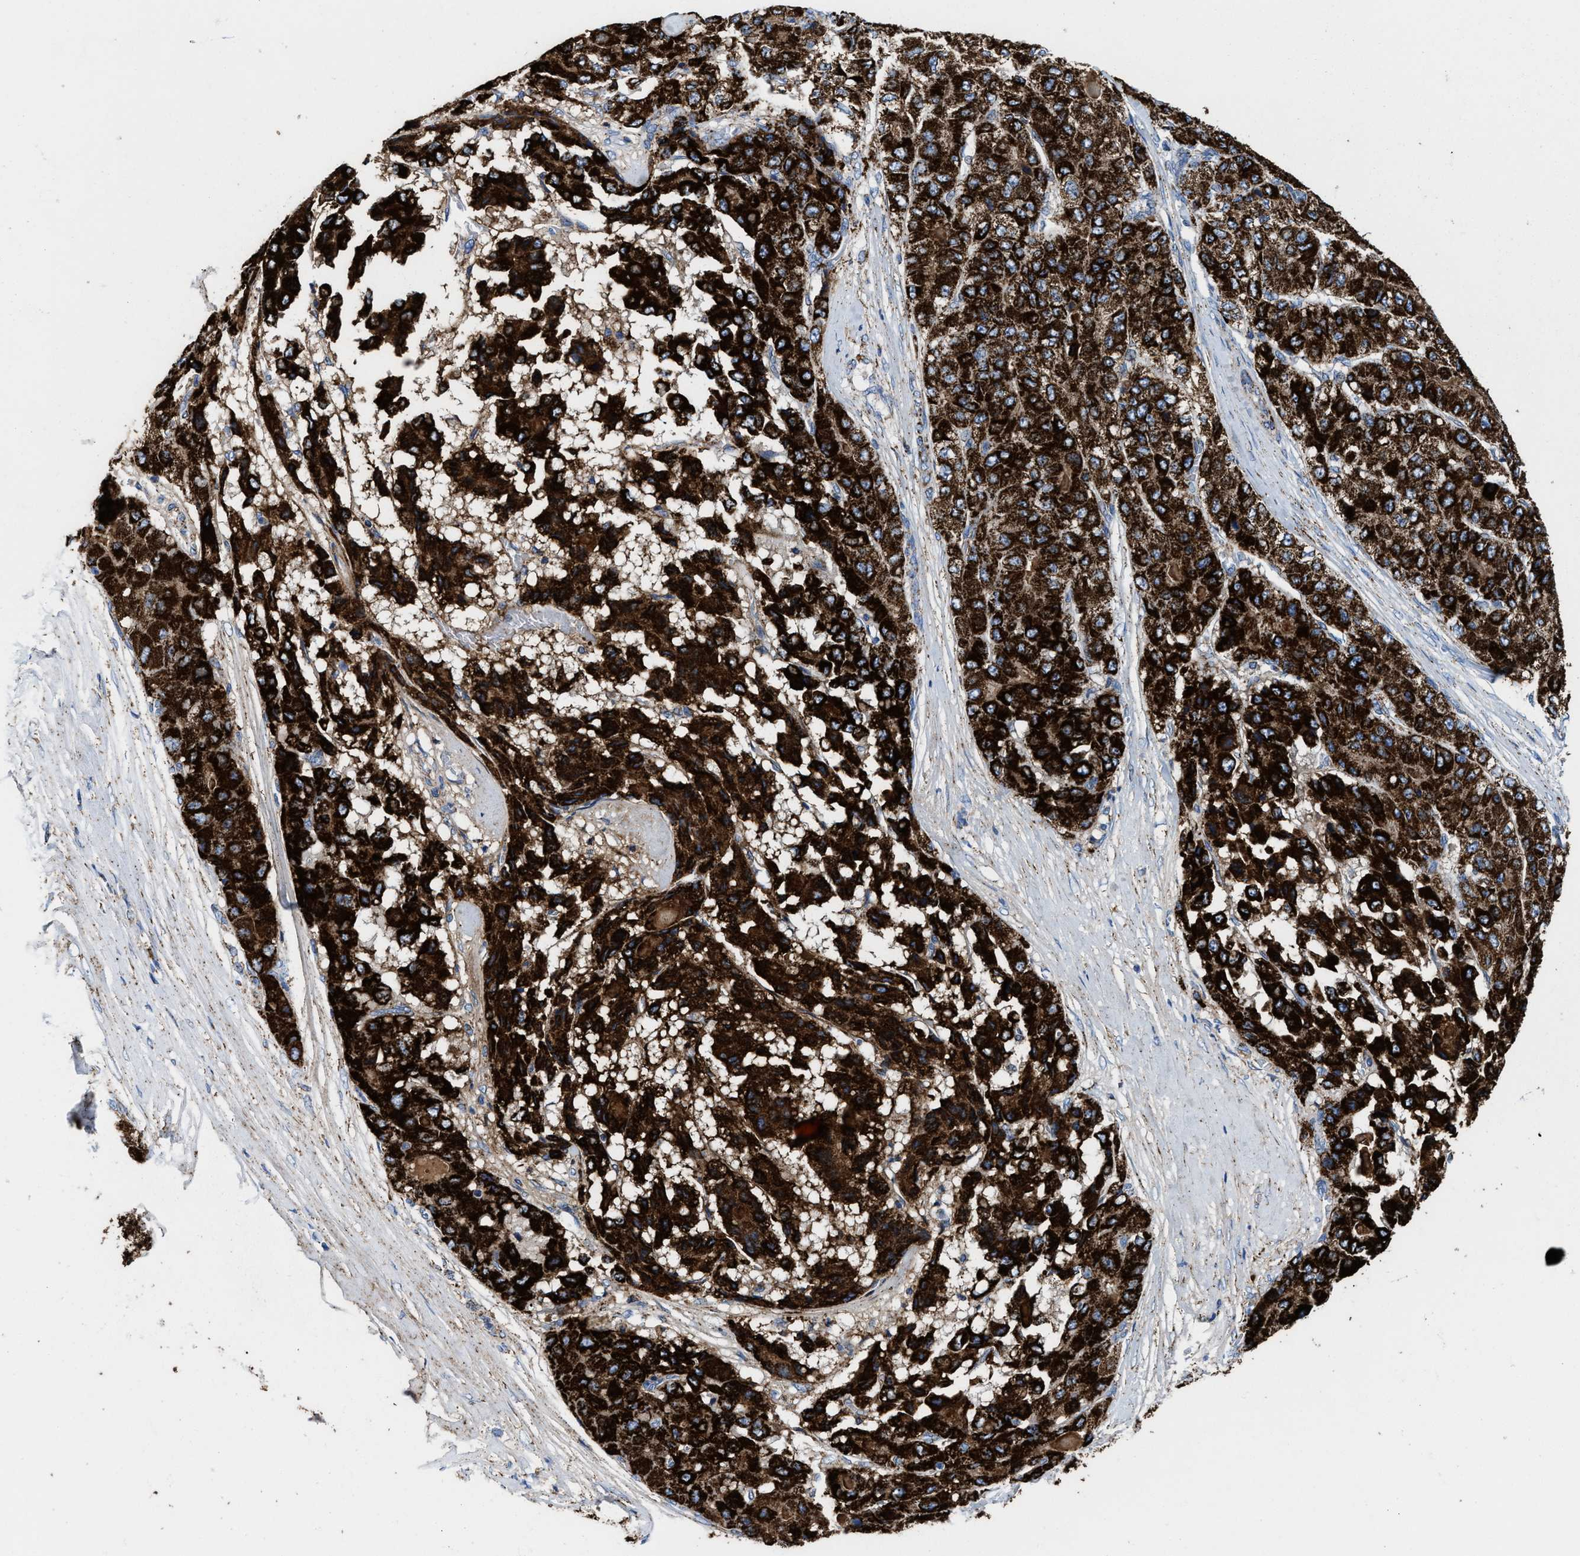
{"staining": {"intensity": "strong", "quantity": ">75%", "location": "cytoplasmic/membranous"}, "tissue": "liver cancer", "cell_type": "Tumor cells", "image_type": "cancer", "snomed": [{"axis": "morphology", "description": "Carcinoma, Hepatocellular, NOS"}, {"axis": "topography", "description": "Liver"}], "caption": "This photomicrograph reveals liver cancer (hepatocellular carcinoma) stained with IHC to label a protein in brown. The cytoplasmic/membranous of tumor cells show strong positivity for the protein. Nuclei are counter-stained blue.", "gene": "ALDH1B1", "patient": {"sex": "male", "age": 80}}